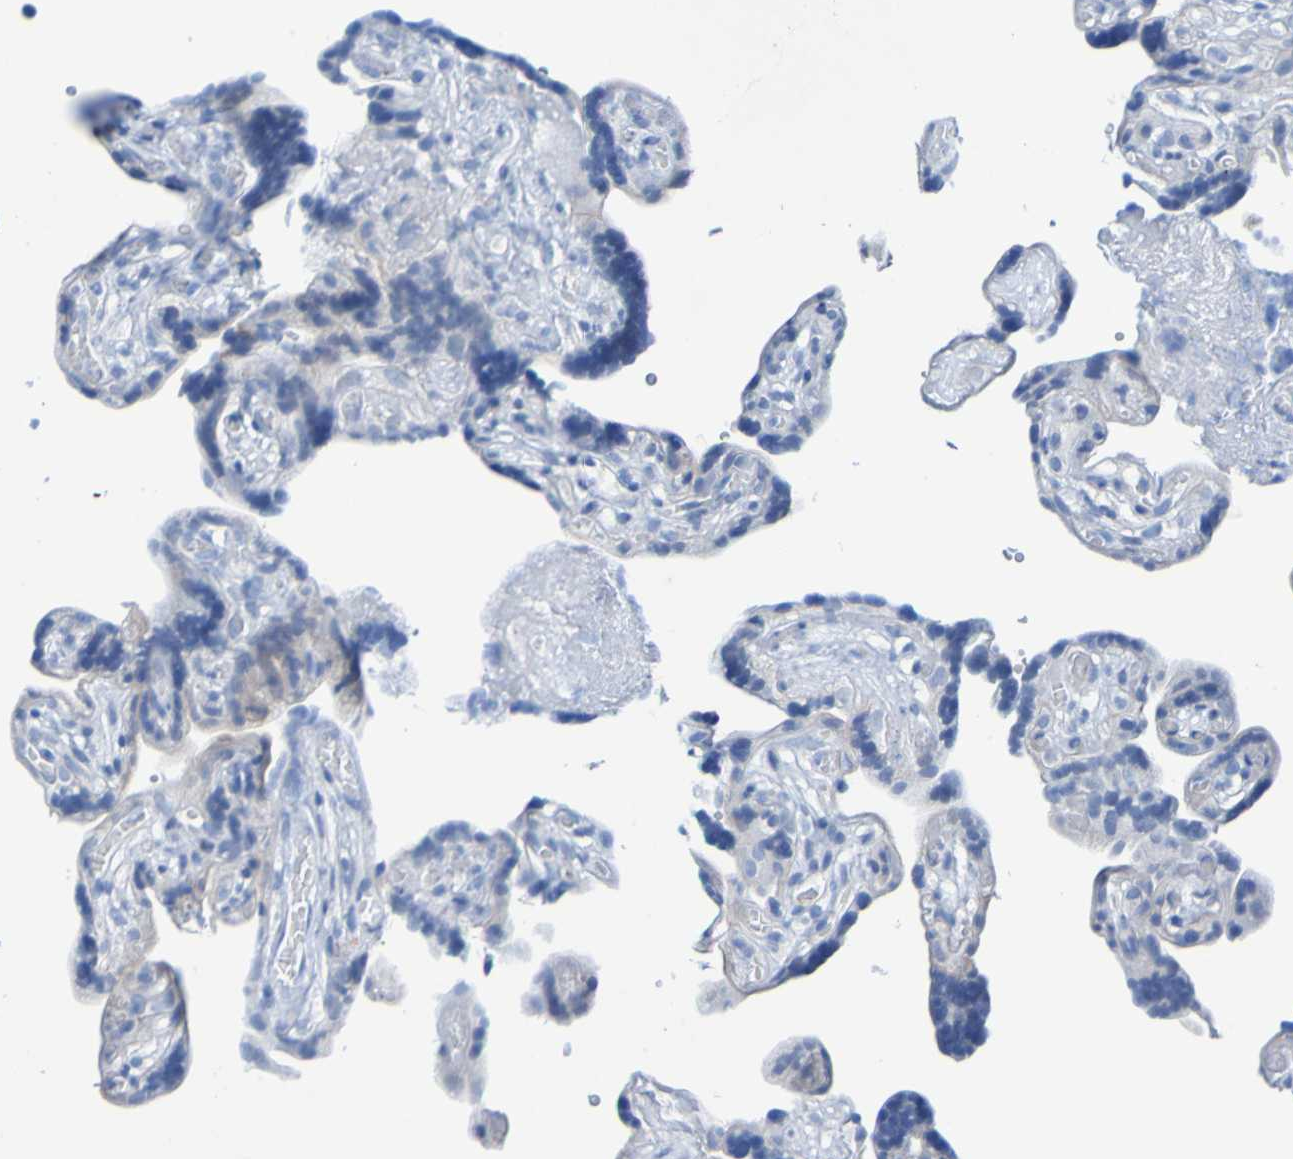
{"staining": {"intensity": "negative", "quantity": "none", "location": "none"}, "tissue": "placenta", "cell_type": "Decidual cells", "image_type": "normal", "snomed": [{"axis": "morphology", "description": "Normal tissue, NOS"}, {"axis": "topography", "description": "Placenta"}], "caption": "DAB (3,3'-diaminobenzidine) immunohistochemical staining of benign placenta shows no significant staining in decidual cells.", "gene": "ACMSD", "patient": {"sex": "female", "age": 30}}